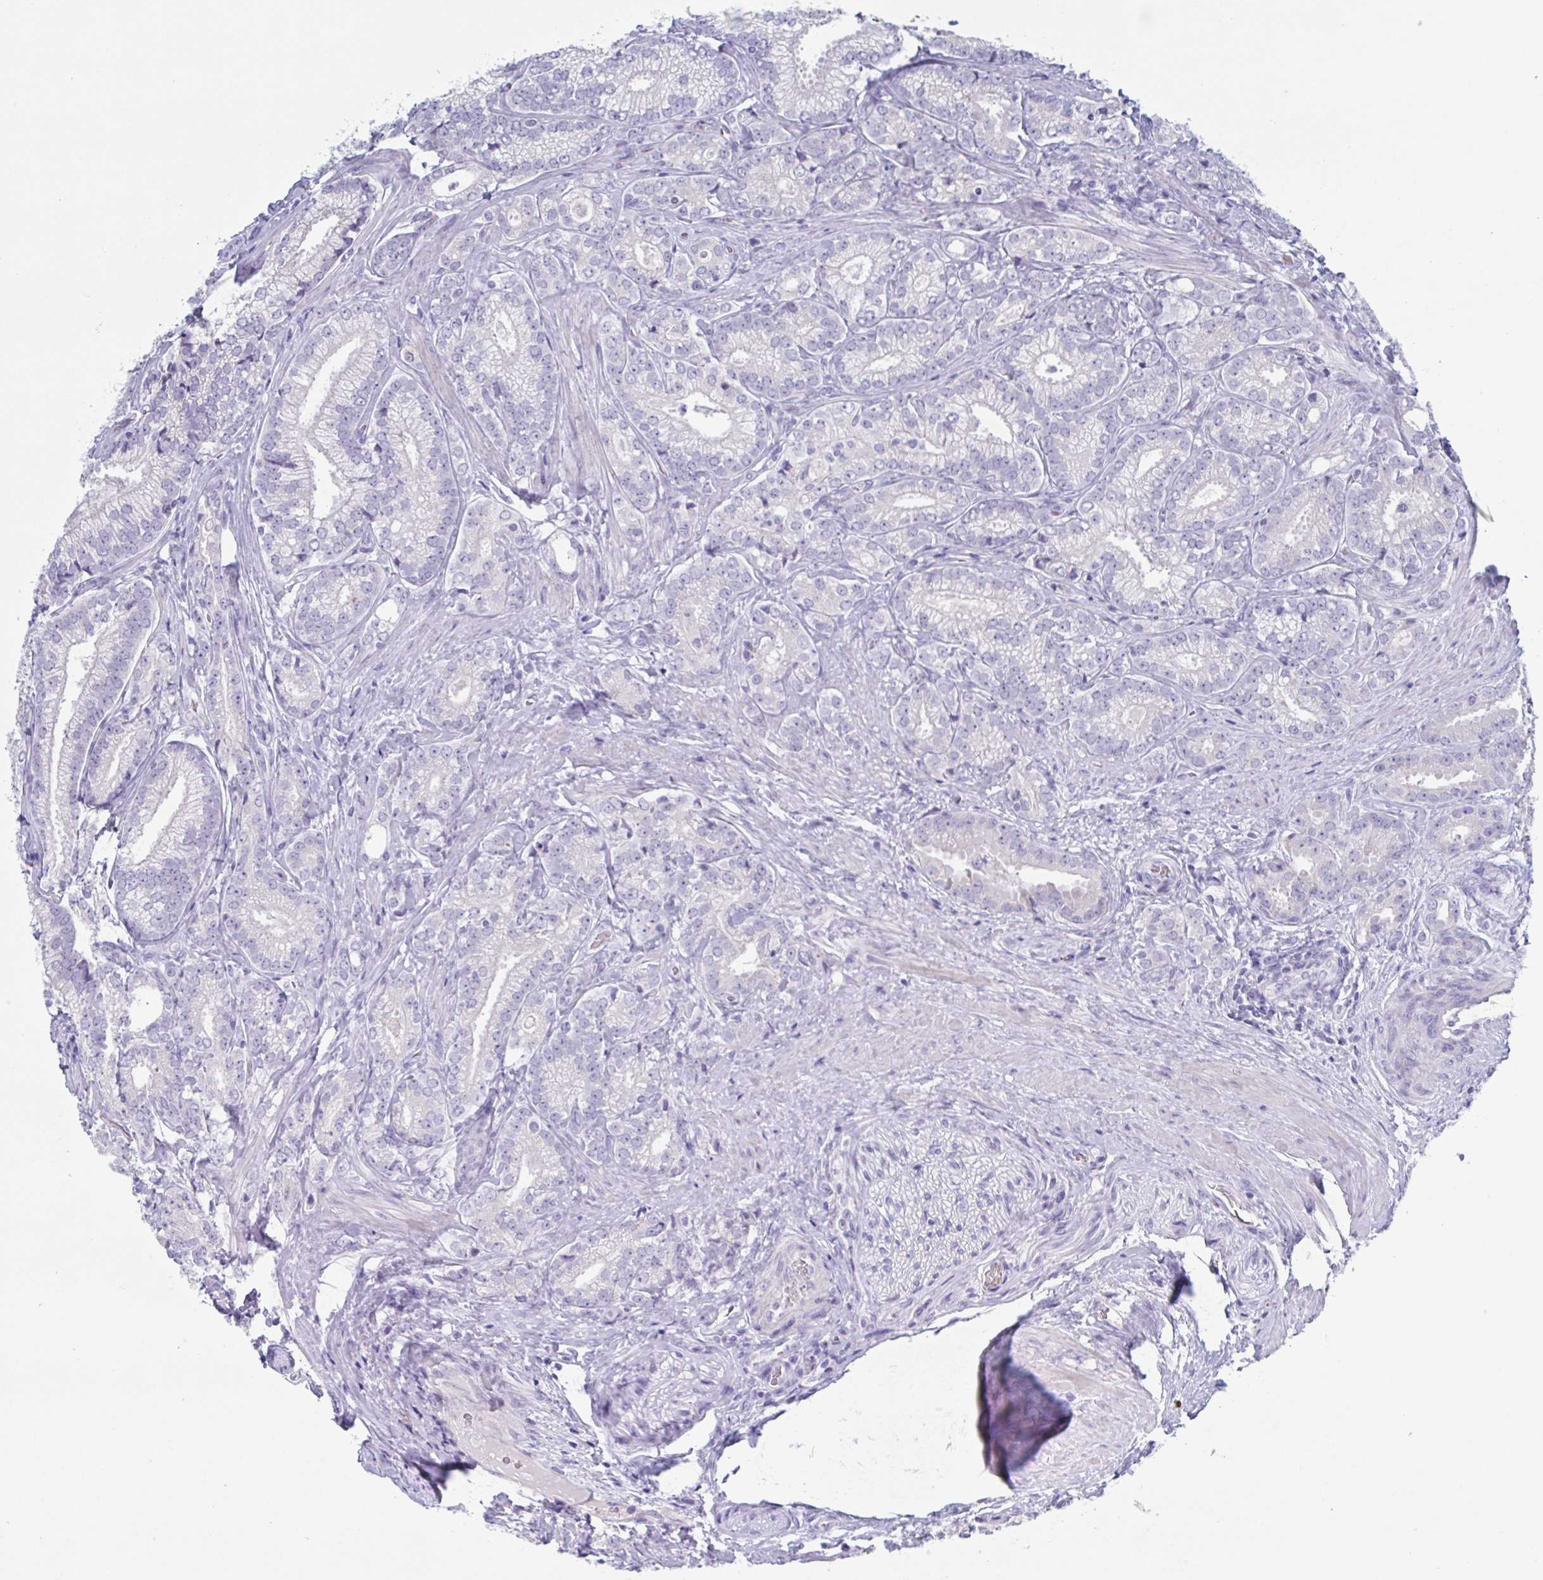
{"staining": {"intensity": "negative", "quantity": "none", "location": "none"}, "tissue": "prostate cancer", "cell_type": "Tumor cells", "image_type": "cancer", "snomed": [{"axis": "morphology", "description": "Adenocarcinoma, Low grade"}, {"axis": "topography", "description": "Prostate"}], "caption": "Immunohistochemical staining of prostate cancer reveals no significant positivity in tumor cells.", "gene": "NOXRED1", "patient": {"sex": "male", "age": 63}}